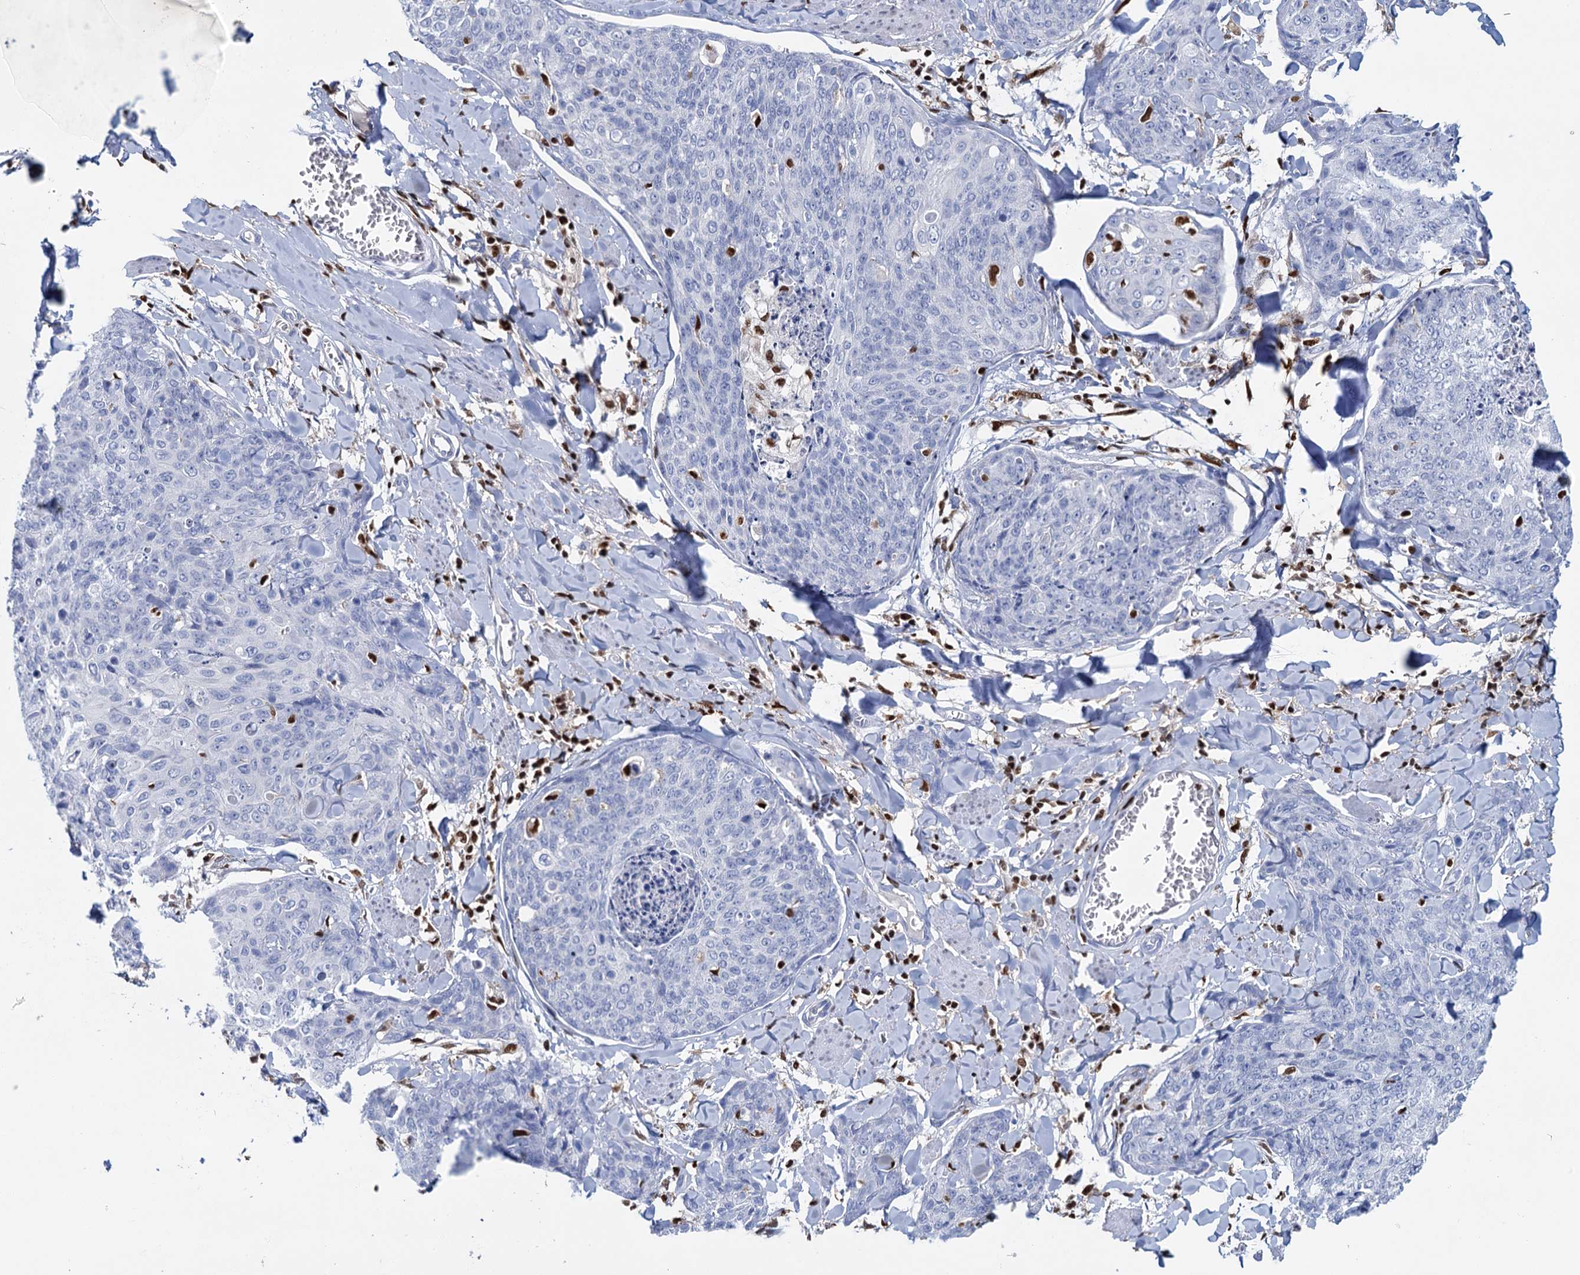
{"staining": {"intensity": "negative", "quantity": "none", "location": "none"}, "tissue": "skin cancer", "cell_type": "Tumor cells", "image_type": "cancer", "snomed": [{"axis": "morphology", "description": "Squamous cell carcinoma, NOS"}, {"axis": "topography", "description": "Skin"}, {"axis": "topography", "description": "Vulva"}], "caption": "Tumor cells show no significant protein staining in skin cancer.", "gene": "CELF2", "patient": {"sex": "female", "age": 85}}